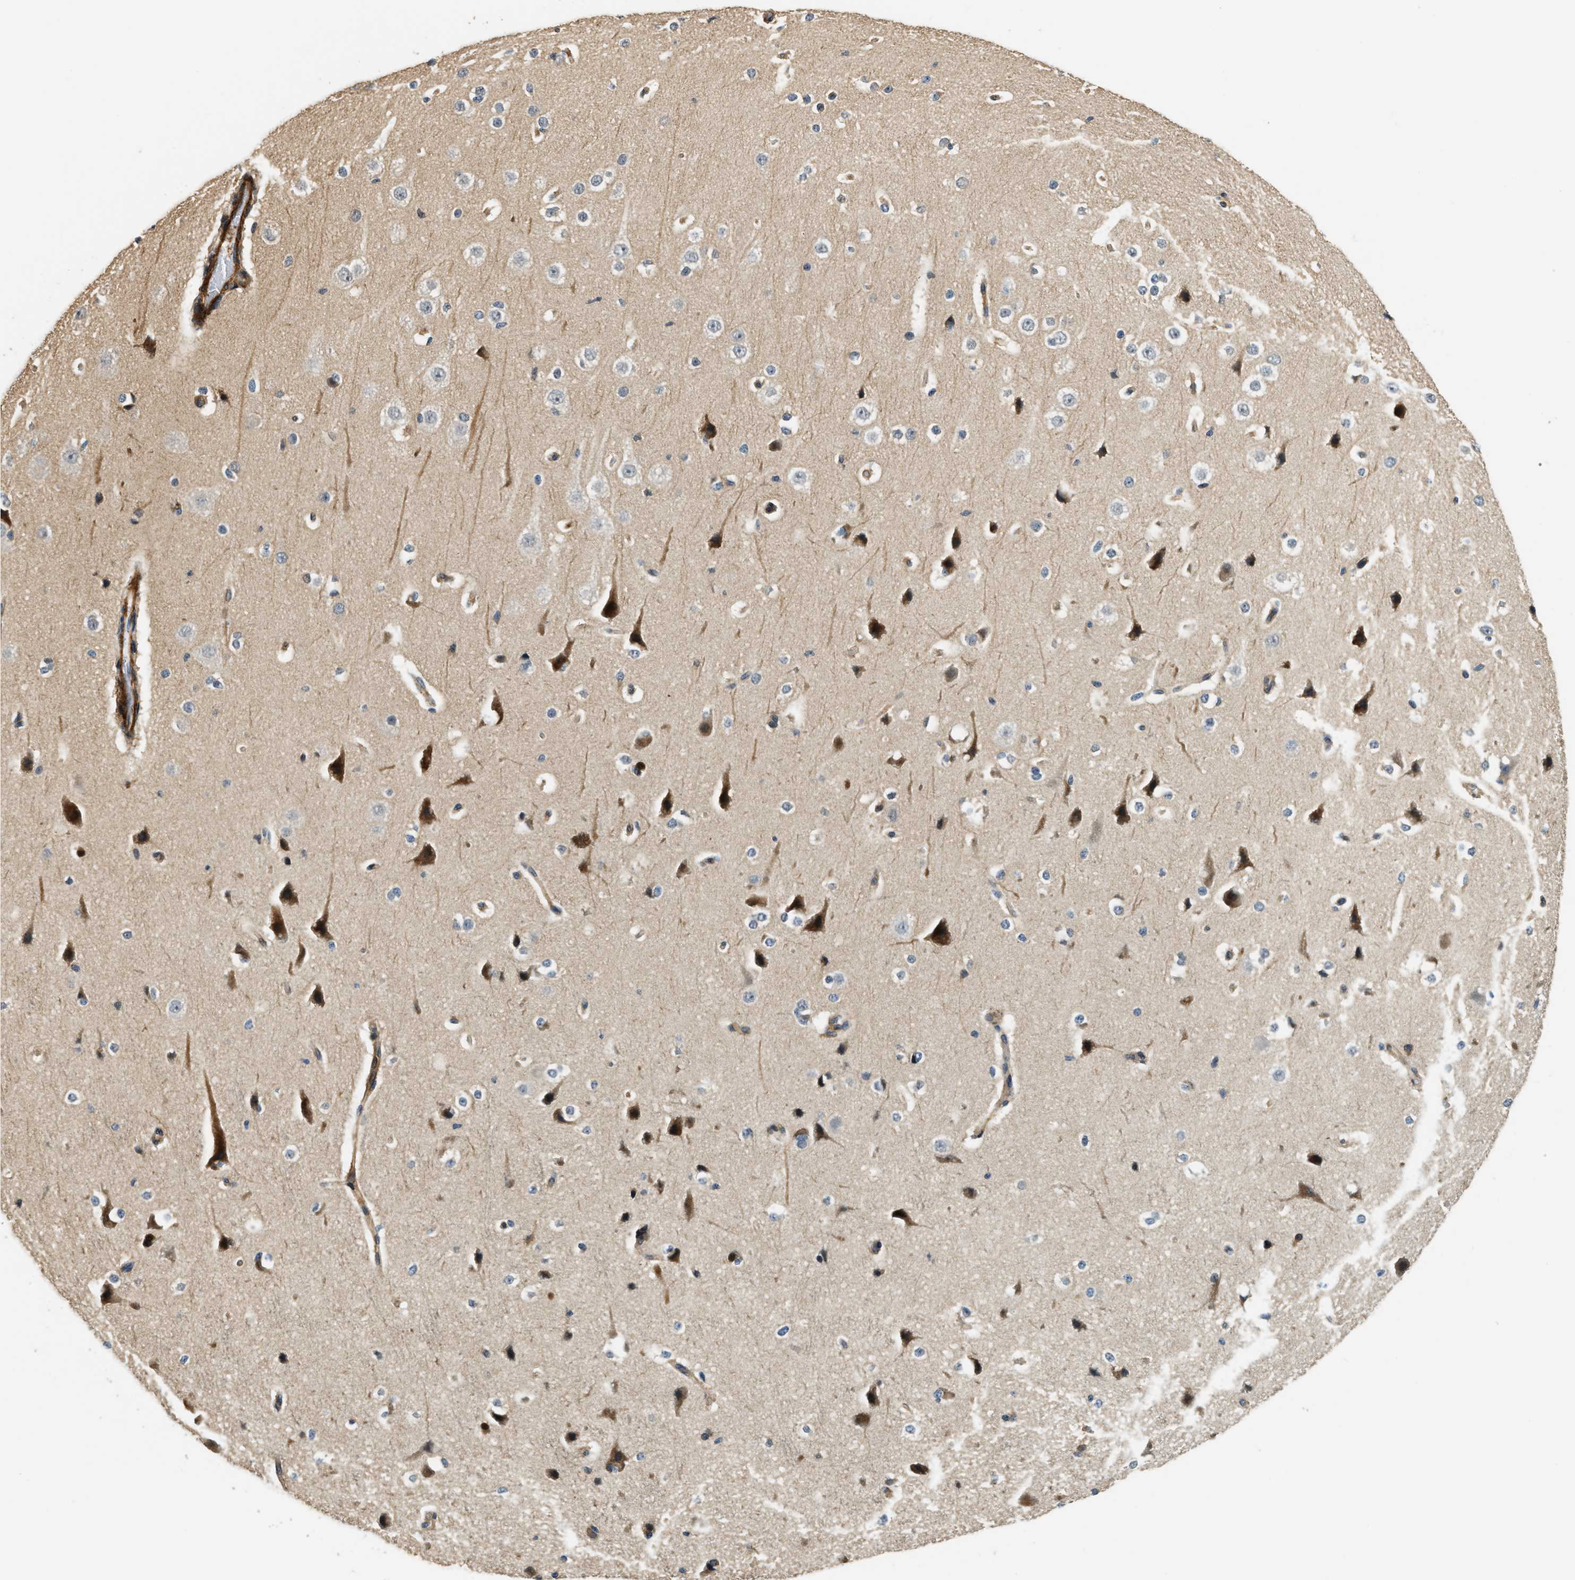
{"staining": {"intensity": "moderate", "quantity": "25%-75%", "location": "cytoplasmic/membranous"}, "tissue": "cerebral cortex", "cell_type": "Endothelial cells", "image_type": "normal", "snomed": [{"axis": "morphology", "description": "Normal tissue, NOS"}, {"axis": "morphology", "description": "Developmental malformation"}, {"axis": "topography", "description": "Cerebral cortex"}], "caption": "Cerebral cortex was stained to show a protein in brown. There is medium levels of moderate cytoplasmic/membranous positivity in approximately 25%-75% of endothelial cells. Ihc stains the protein of interest in brown and the nuclei are stained blue.", "gene": "ALOX12", "patient": {"sex": "female", "age": 30}}